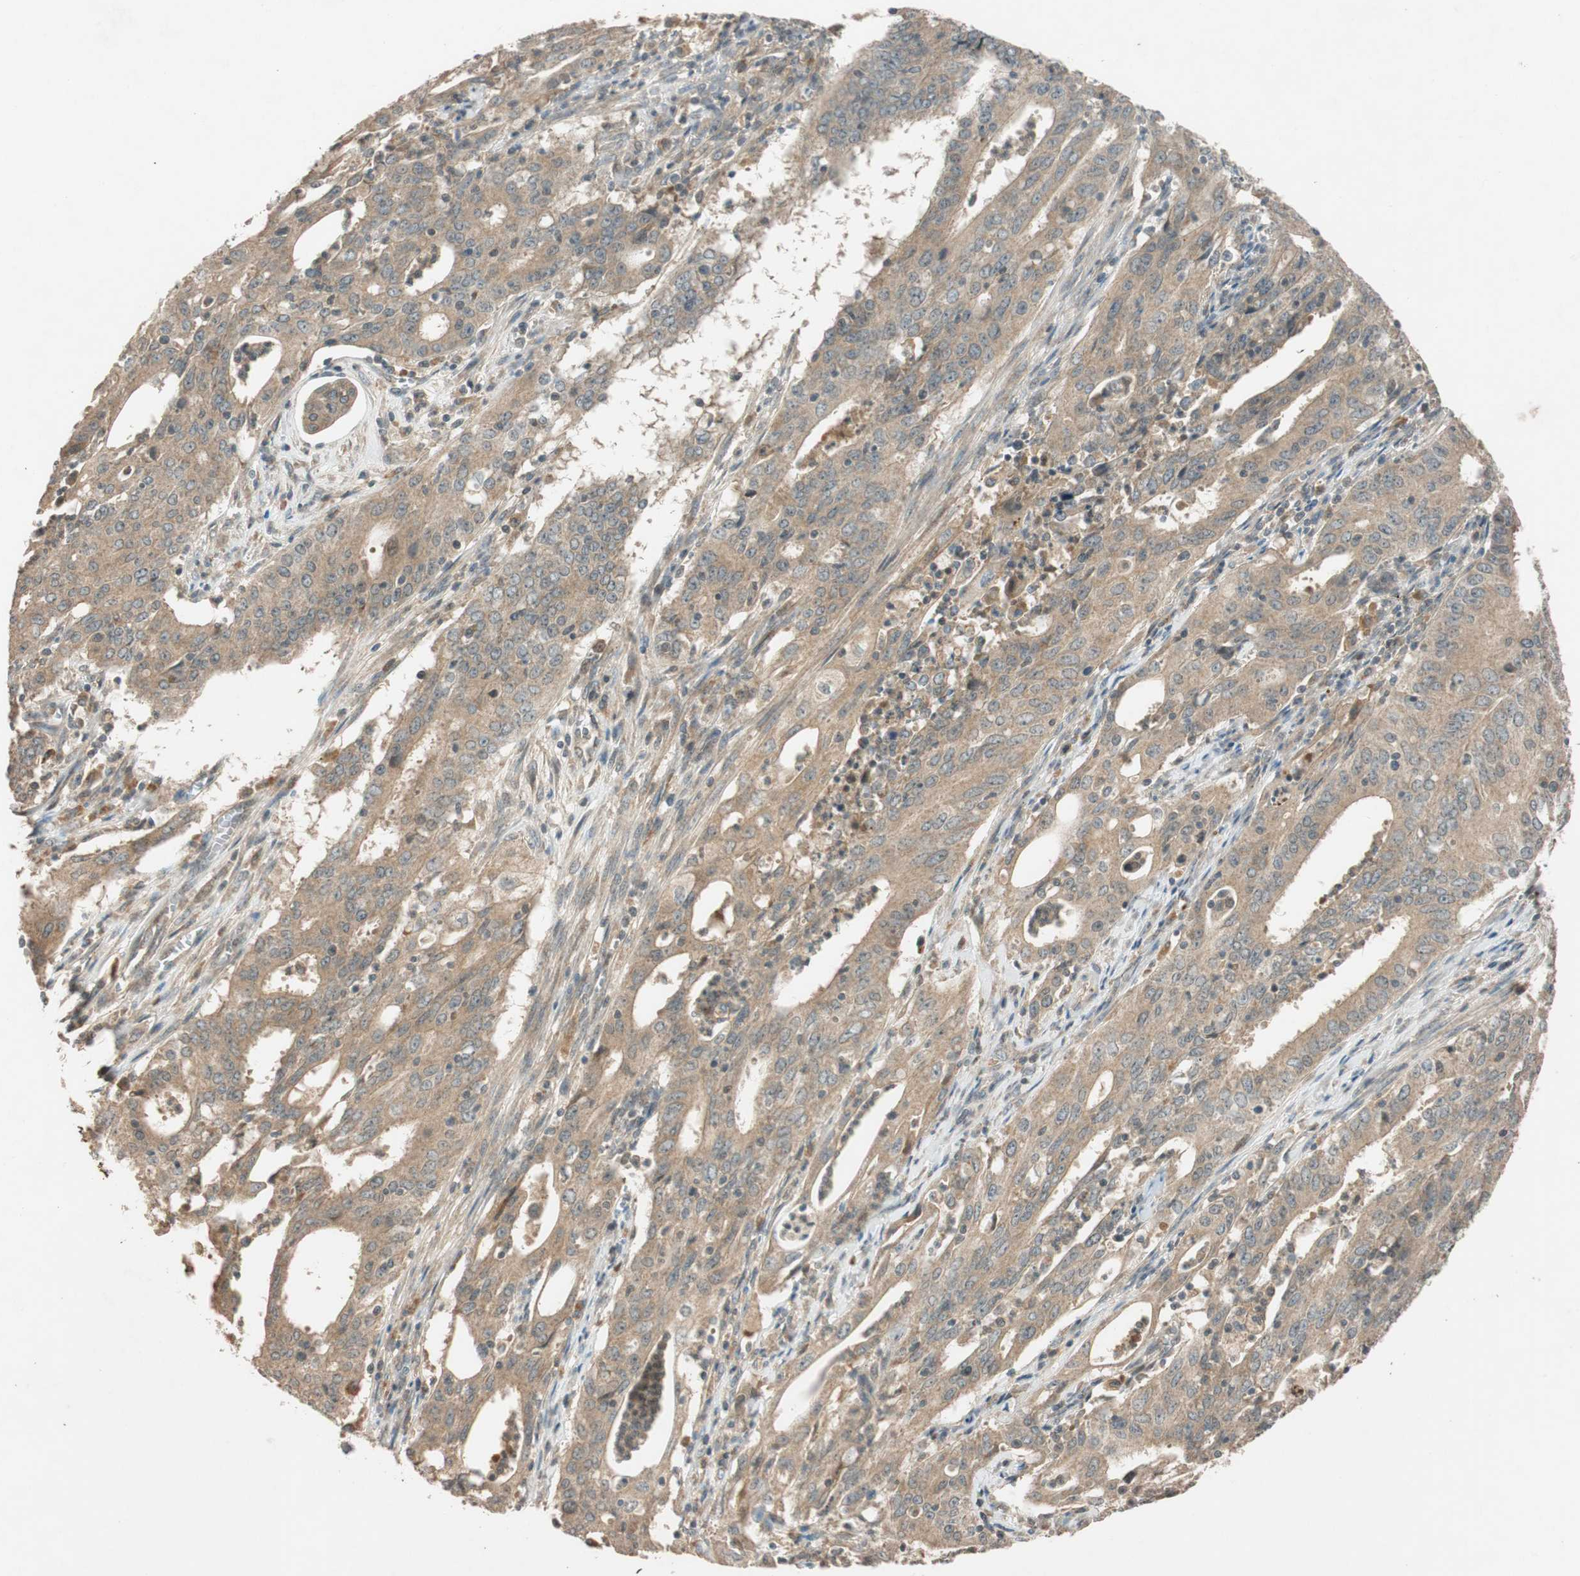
{"staining": {"intensity": "moderate", "quantity": ">75%", "location": "cytoplasmic/membranous"}, "tissue": "cervical cancer", "cell_type": "Tumor cells", "image_type": "cancer", "snomed": [{"axis": "morphology", "description": "Adenocarcinoma, NOS"}, {"axis": "topography", "description": "Cervix"}], "caption": "The immunohistochemical stain shows moderate cytoplasmic/membranous positivity in tumor cells of cervical cancer tissue. (brown staining indicates protein expression, while blue staining denotes nuclei).", "gene": "GLB1", "patient": {"sex": "female", "age": 44}}